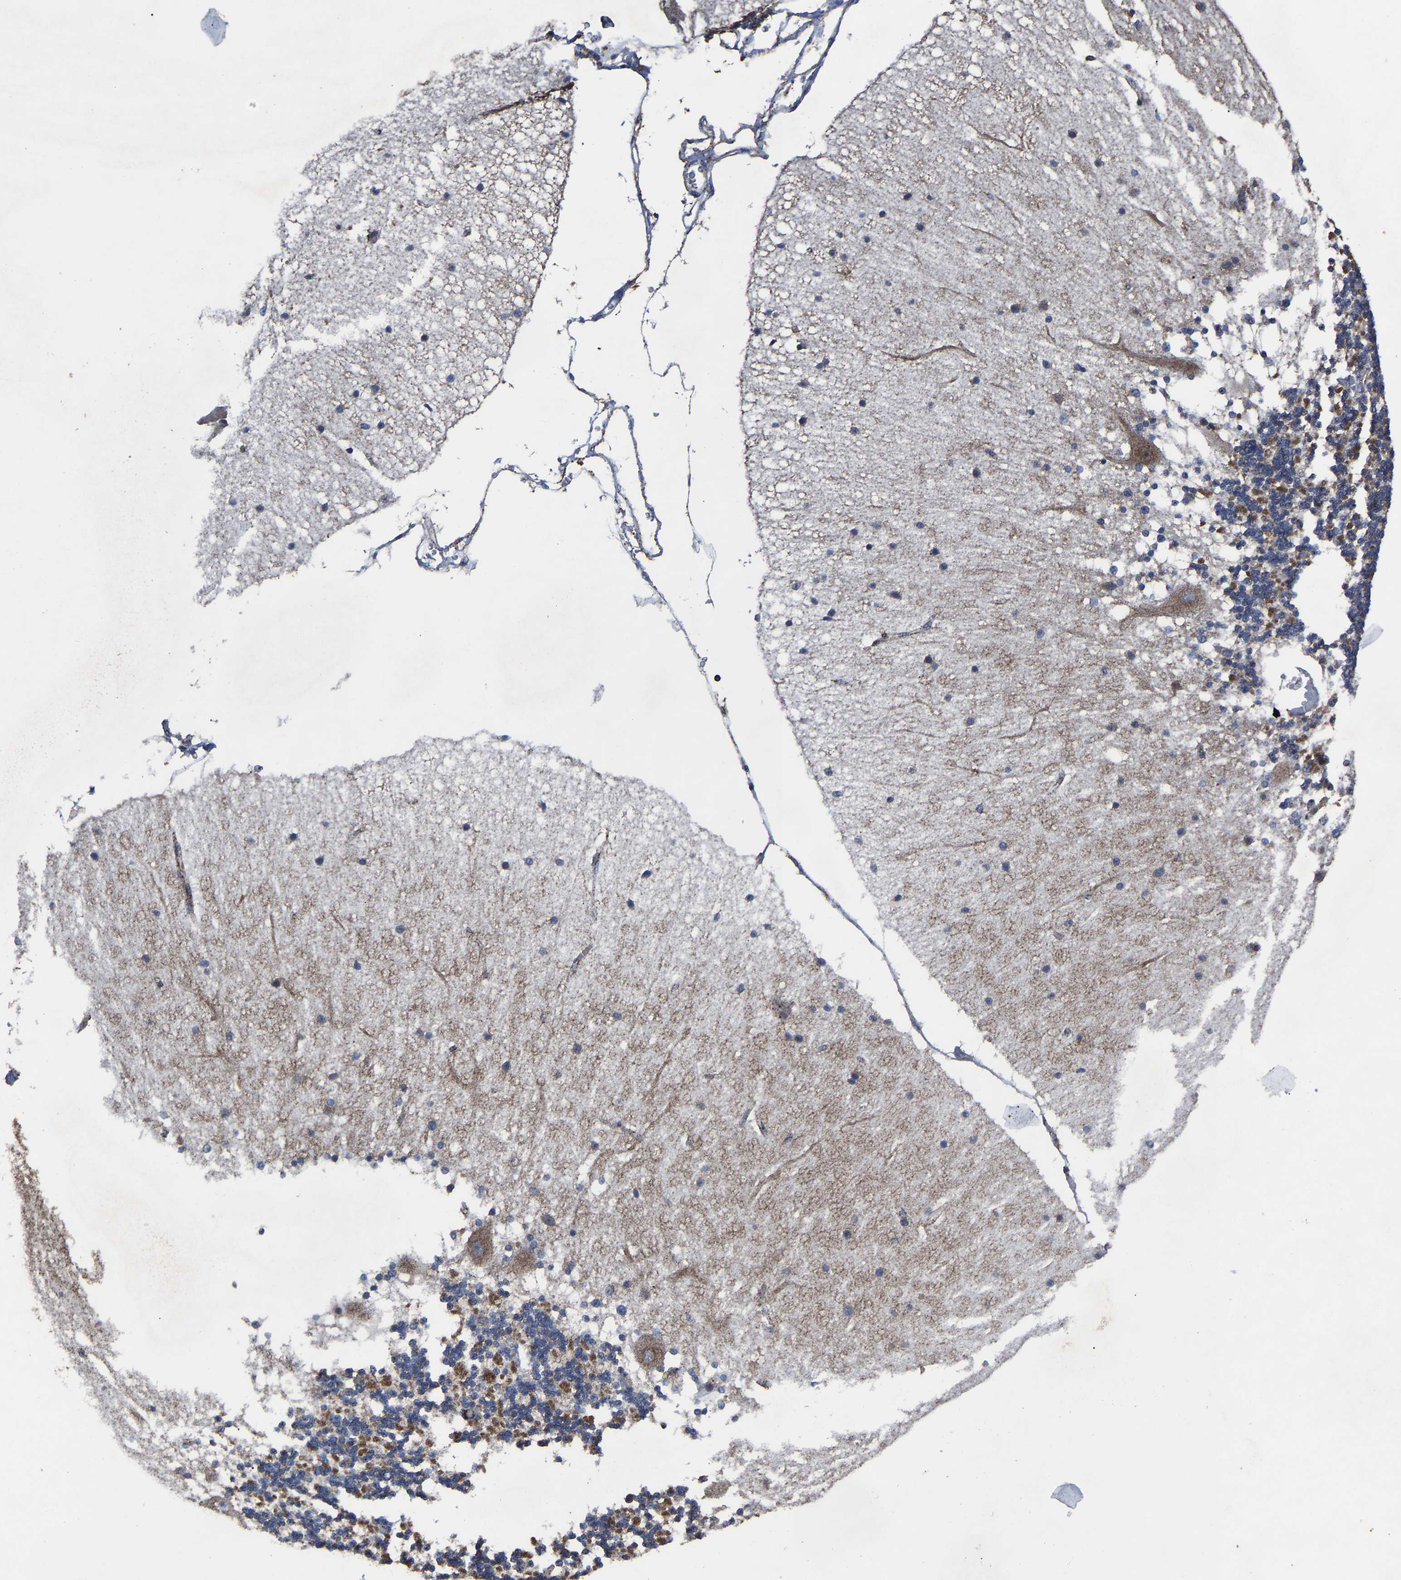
{"staining": {"intensity": "strong", "quantity": ">75%", "location": "cytoplasmic/membranous"}, "tissue": "cerebellum", "cell_type": "Cells in granular layer", "image_type": "normal", "snomed": [{"axis": "morphology", "description": "Normal tissue, NOS"}, {"axis": "topography", "description": "Cerebellum"}], "caption": "Immunohistochemistry of unremarkable cerebellum exhibits high levels of strong cytoplasmic/membranous staining in about >75% of cells in granular layer. The protein of interest is shown in brown color, while the nuclei are stained blue.", "gene": "NDUFV3", "patient": {"sex": "female", "age": 54}}